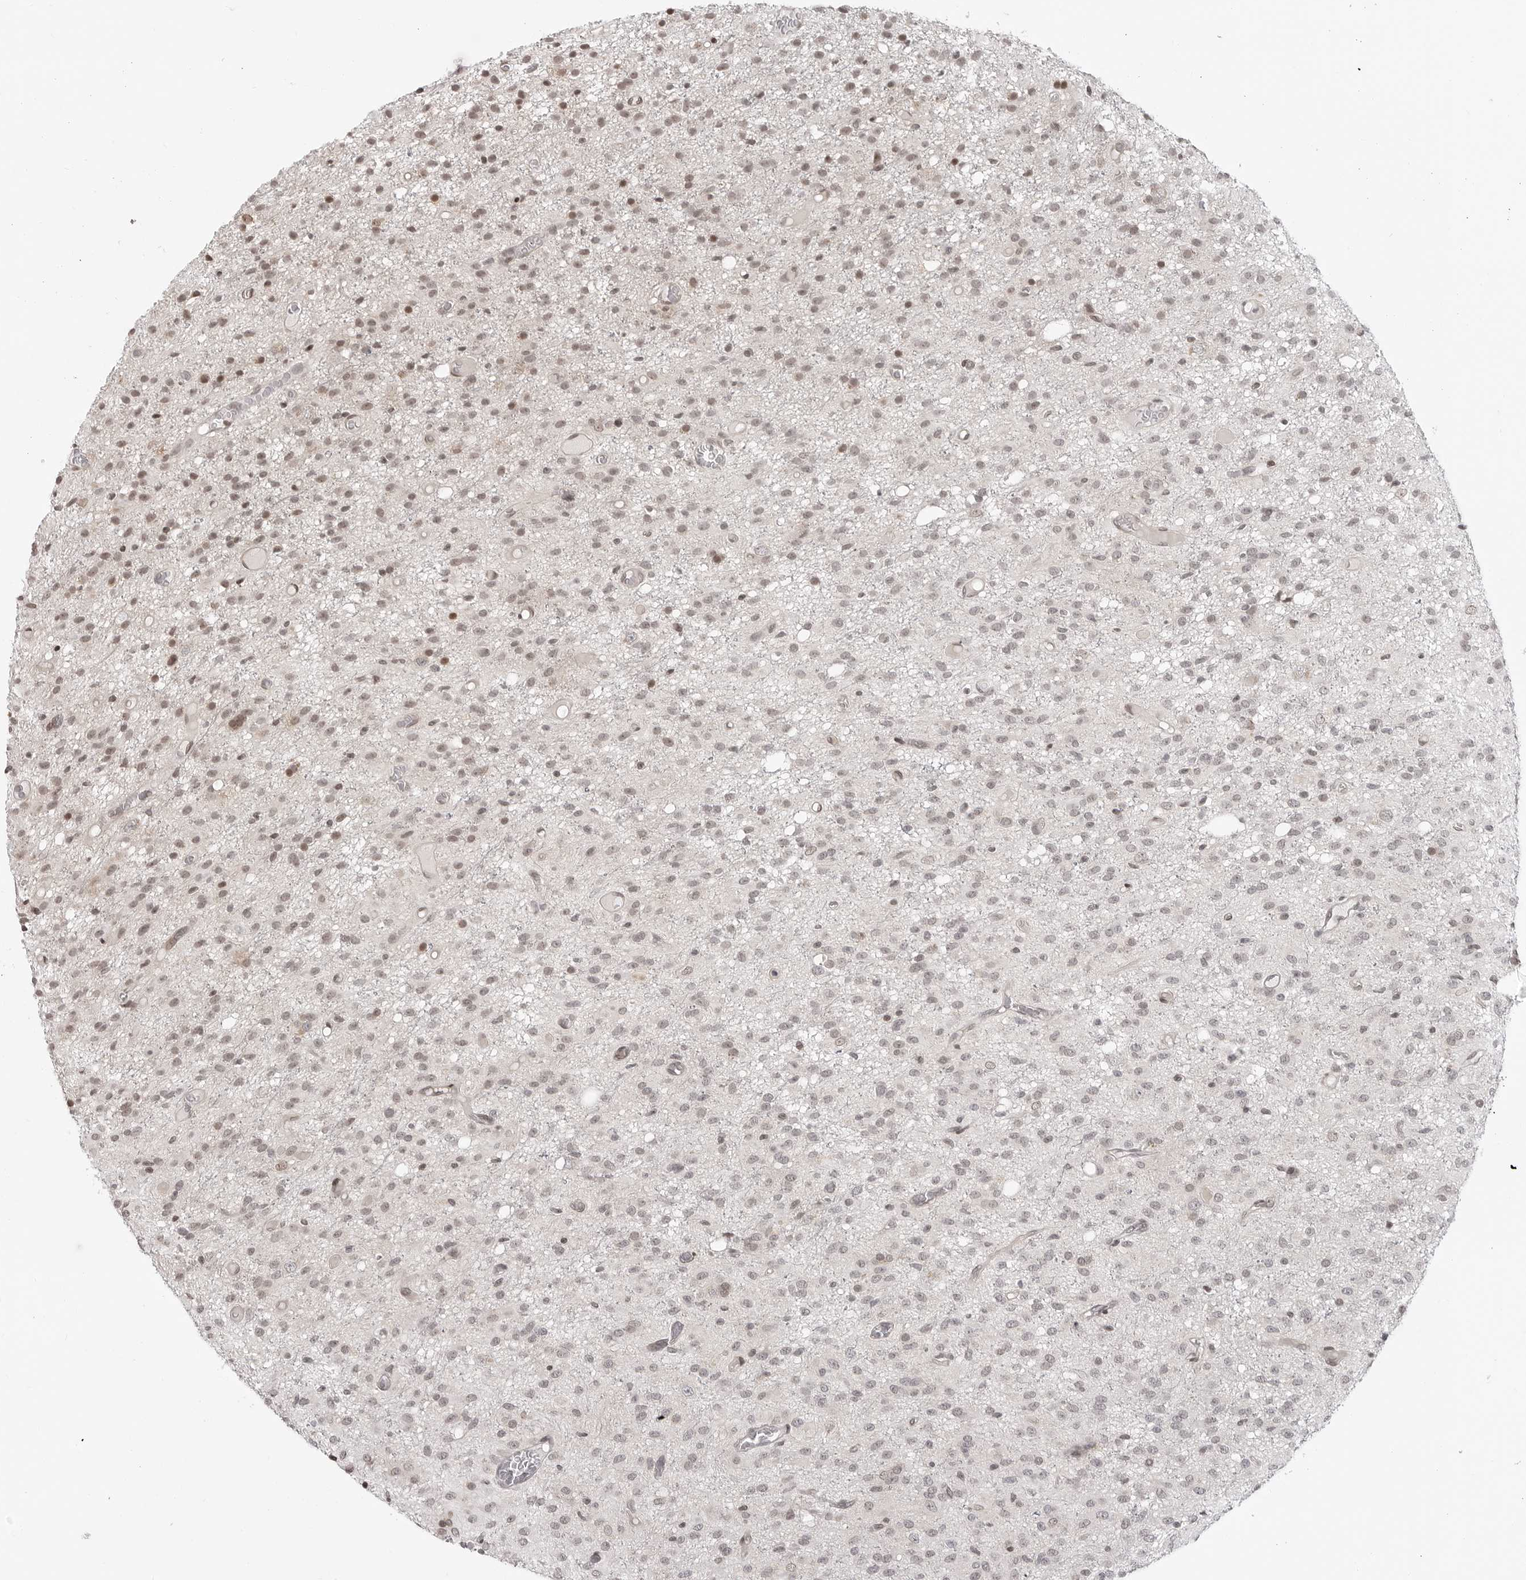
{"staining": {"intensity": "moderate", "quantity": "<25%", "location": "nuclear"}, "tissue": "glioma", "cell_type": "Tumor cells", "image_type": "cancer", "snomed": [{"axis": "morphology", "description": "Glioma, malignant, High grade"}, {"axis": "topography", "description": "Brain"}], "caption": "Brown immunohistochemical staining in human malignant high-grade glioma displays moderate nuclear expression in approximately <25% of tumor cells.", "gene": "C8orf33", "patient": {"sex": "female", "age": 59}}